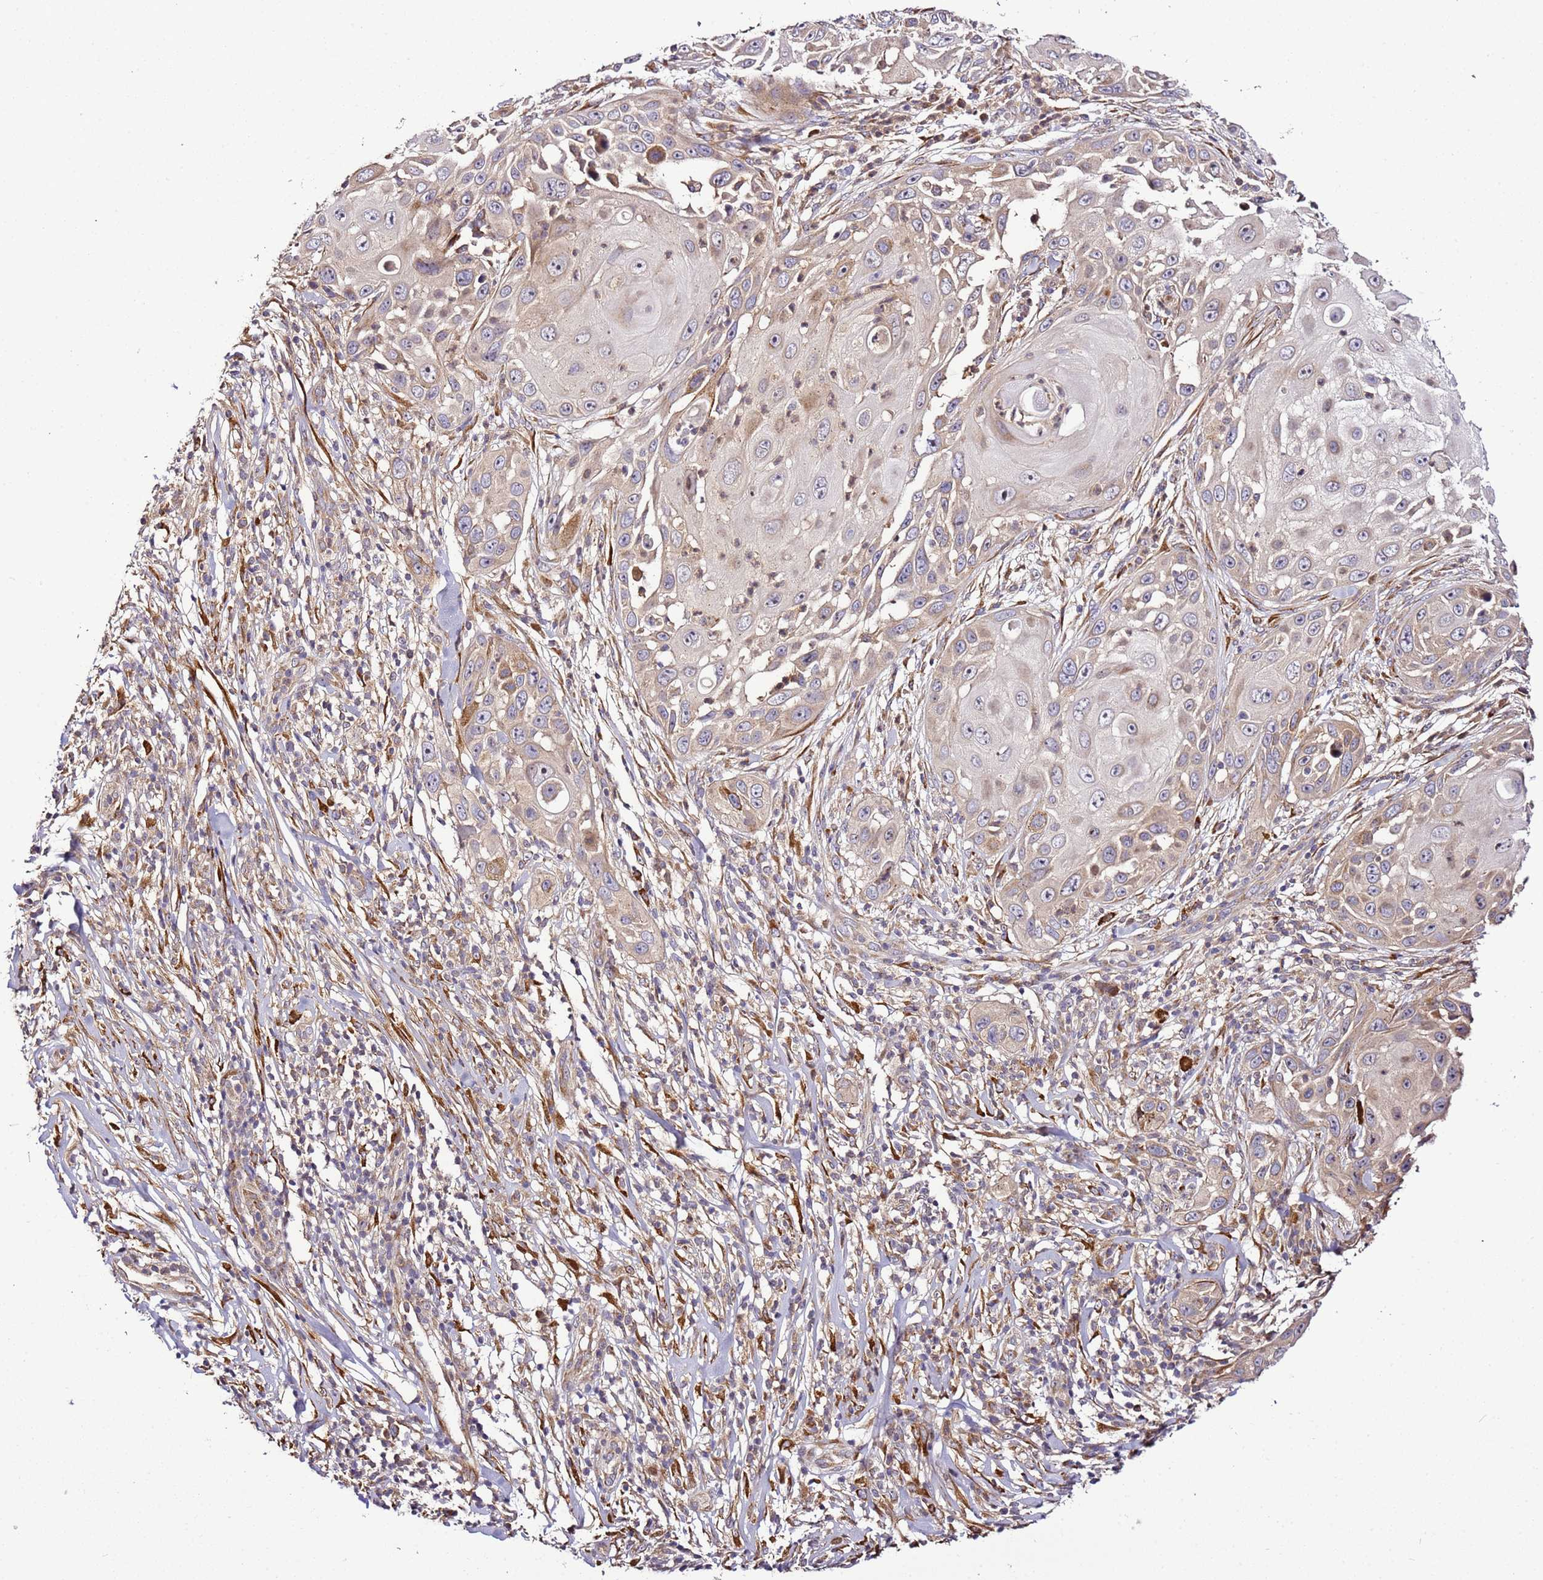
{"staining": {"intensity": "weak", "quantity": "<25%", "location": "cytoplasmic/membranous"}, "tissue": "skin cancer", "cell_type": "Tumor cells", "image_type": "cancer", "snomed": [{"axis": "morphology", "description": "Squamous cell carcinoma, NOS"}, {"axis": "topography", "description": "Skin"}], "caption": "Squamous cell carcinoma (skin) stained for a protein using immunohistochemistry (IHC) demonstrates no staining tumor cells.", "gene": "PVRIG", "patient": {"sex": "female", "age": 44}}